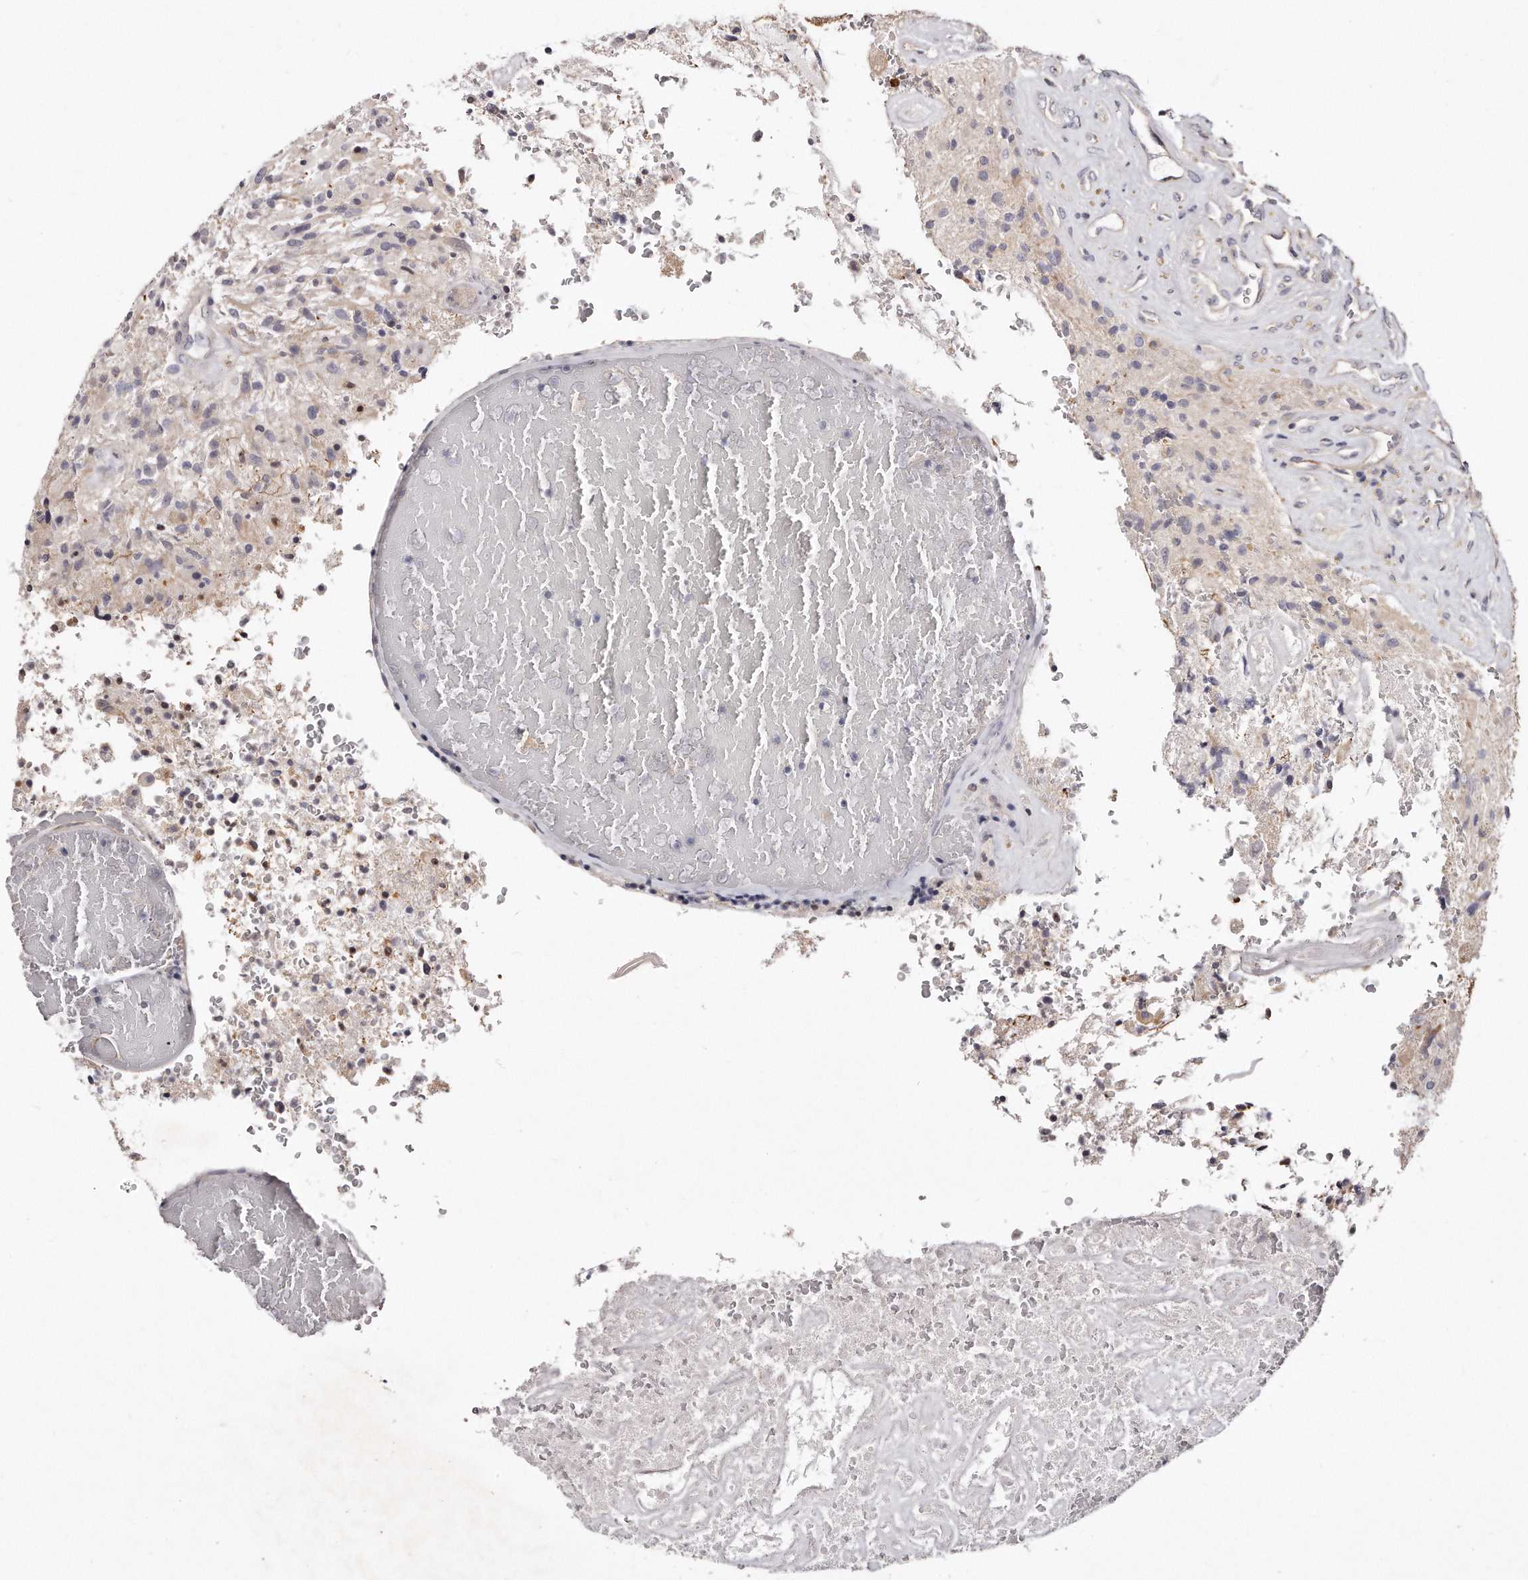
{"staining": {"intensity": "weak", "quantity": "<25%", "location": "cytoplasmic/membranous"}, "tissue": "glioma", "cell_type": "Tumor cells", "image_type": "cancer", "snomed": [{"axis": "morphology", "description": "Glioma, malignant, High grade"}, {"axis": "topography", "description": "Brain"}], "caption": "Tumor cells show no significant protein positivity in malignant high-grade glioma.", "gene": "TTLL4", "patient": {"sex": "male", "age": 72}}